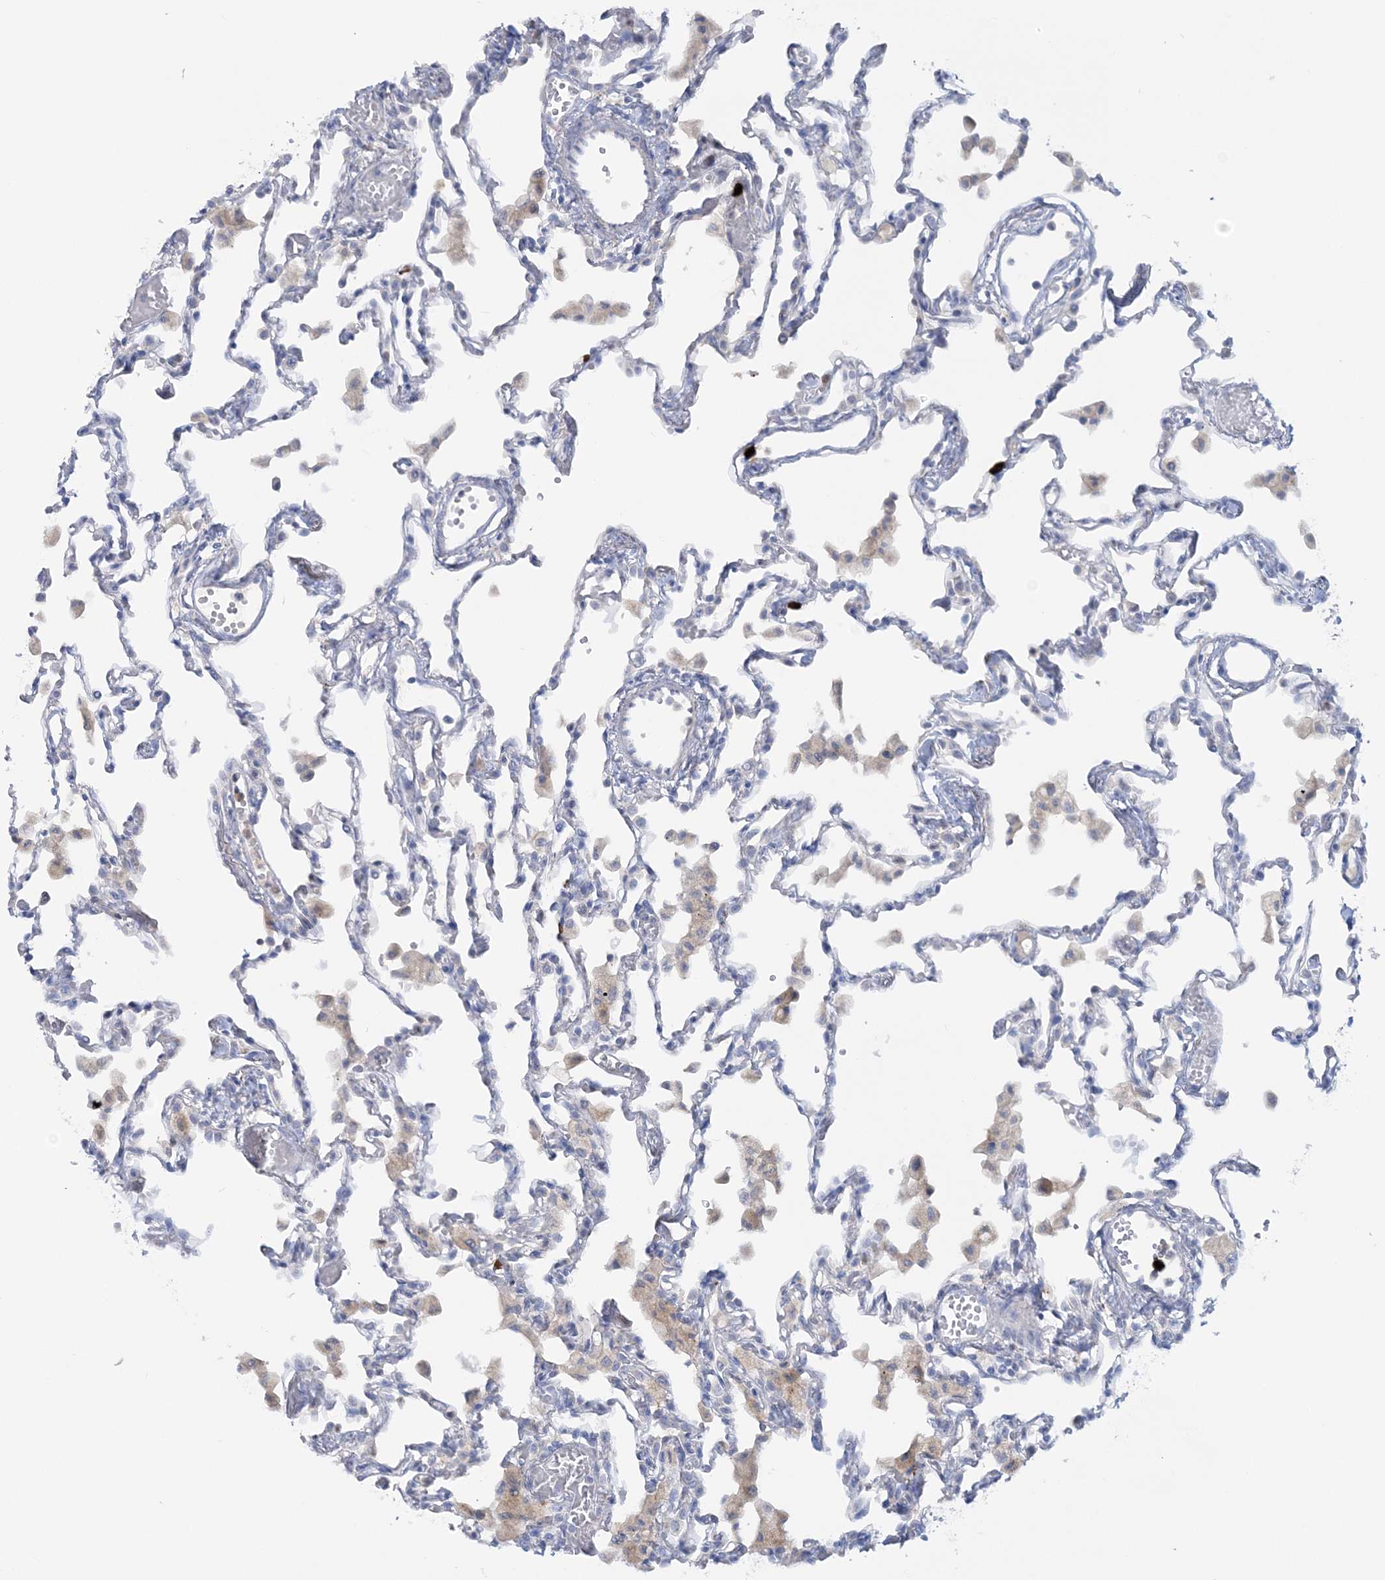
{"staining": {"intensity": "negative", "quantity": "none", "location": "none"}, "tissue": "lung", "cell_type": "Alveolar cells", "image_type": "normal", "snomed": [{"axis": "morphology", "description": "Normal tissue, NOS"}, {"axis": "topography", "description": "Bronchus"}, {"axis": "topography", "description": "Lung"}], "caption": "DAB immunohistochemical staining of normal lung displays no significant positivity in alveolar cells. The staining was performed using DAB to visualize the protein expression in brown, while the nuclei were stained in blue with hematoxylin (Magnification: 20x).", "gene": "WDSUB1", "patient": {"sex": "female", "age": 49}}